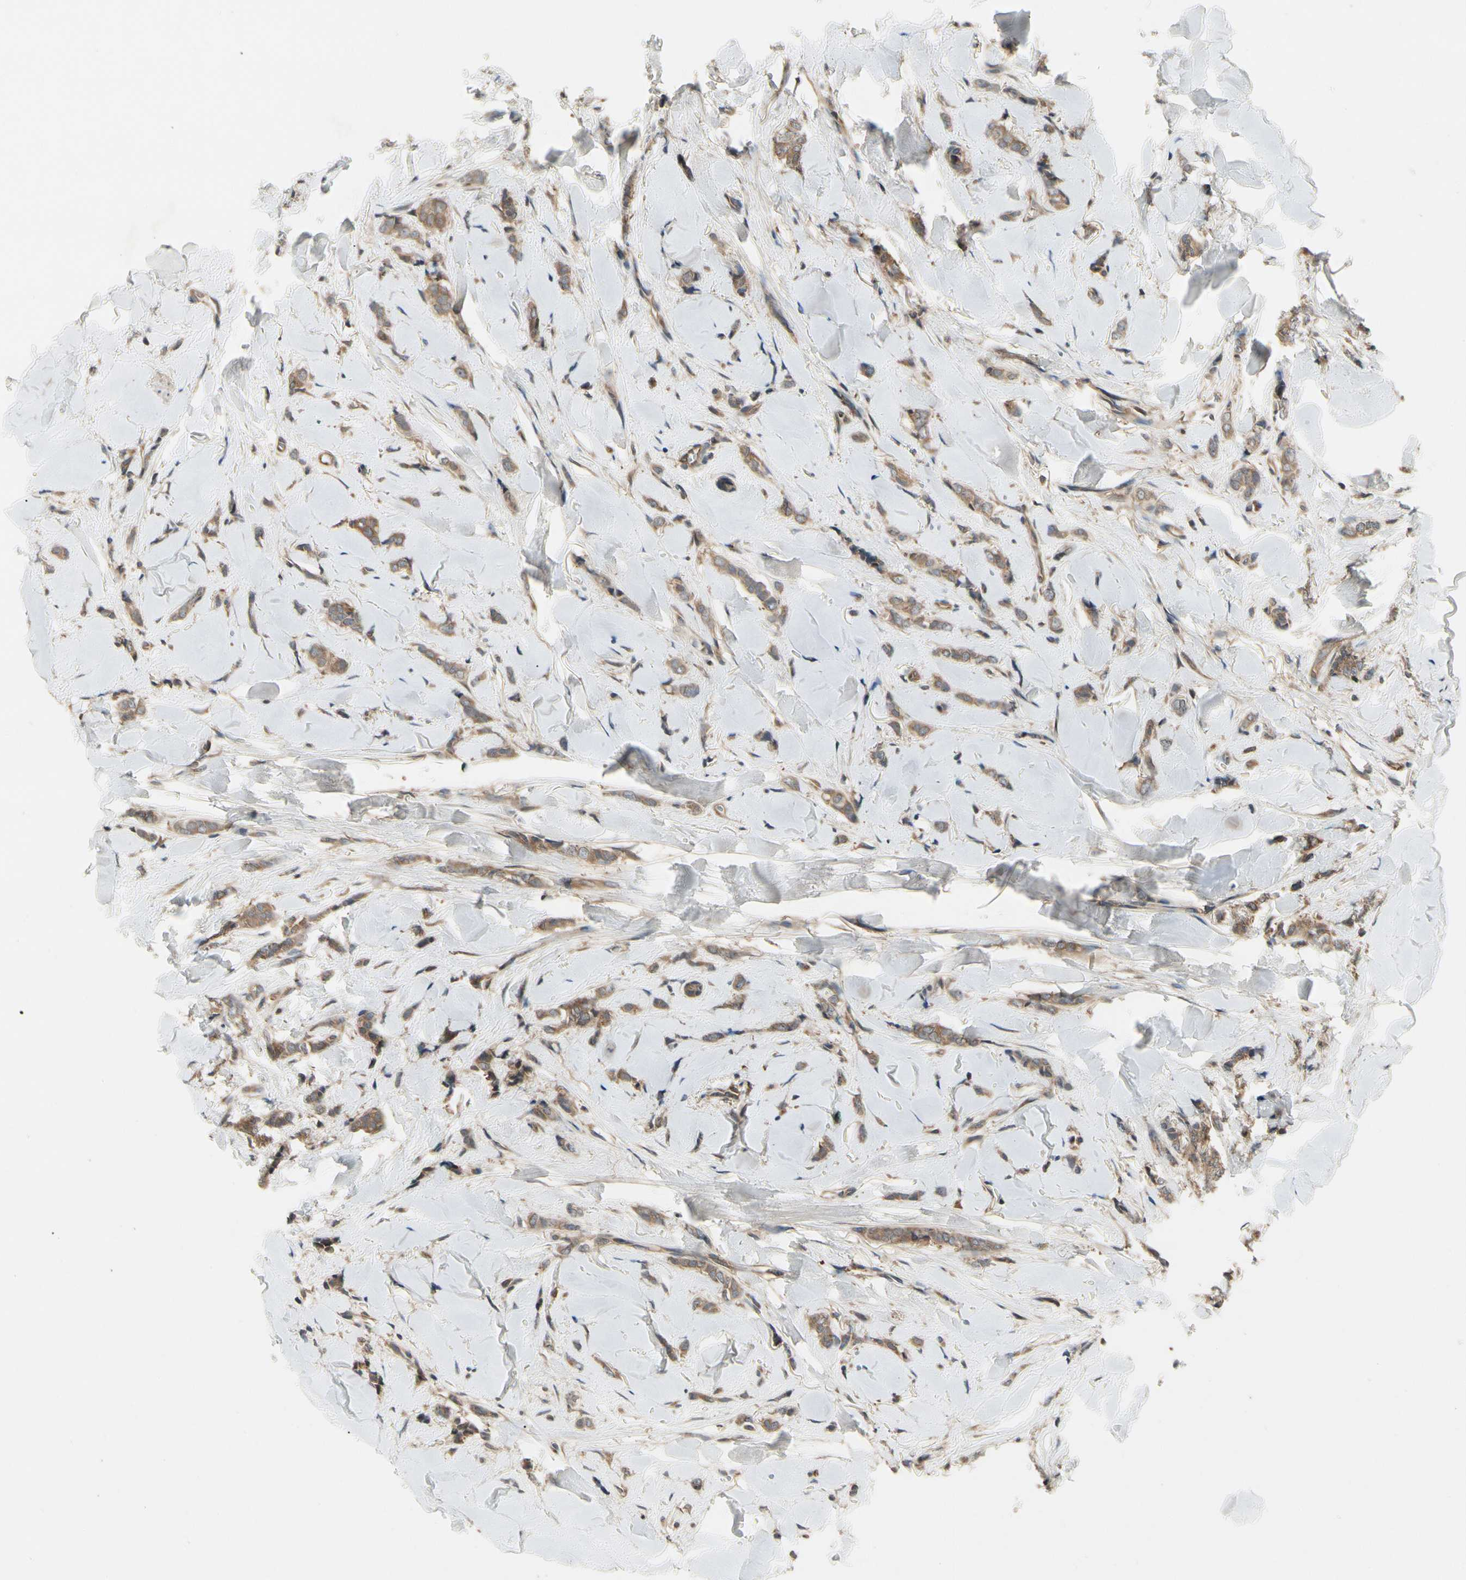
{"staining": {"intensity": "moderate", "quantity": ">75%", "location": "cytoplasmic/membranous"}, "tissue": "breast cancer", "cell_type": "Tumor cells", "image_type": "cancer", "snomed": [{"axis": "morphology", "description": "Lobular carcinoma"}, {"axis": "topography", "description": "Skin"}, {"axis": "topography", "description": "Breast"}], "caption": "An IHC histopathology image of tumor tissue is shown. Protein staining in brown highlights moderate cytoplasmic/membranous positivity in lobular carcinoma (breast) within tumor cells.", "gene": "RNF14", "patient": {"sex": "female", "age": 46}}